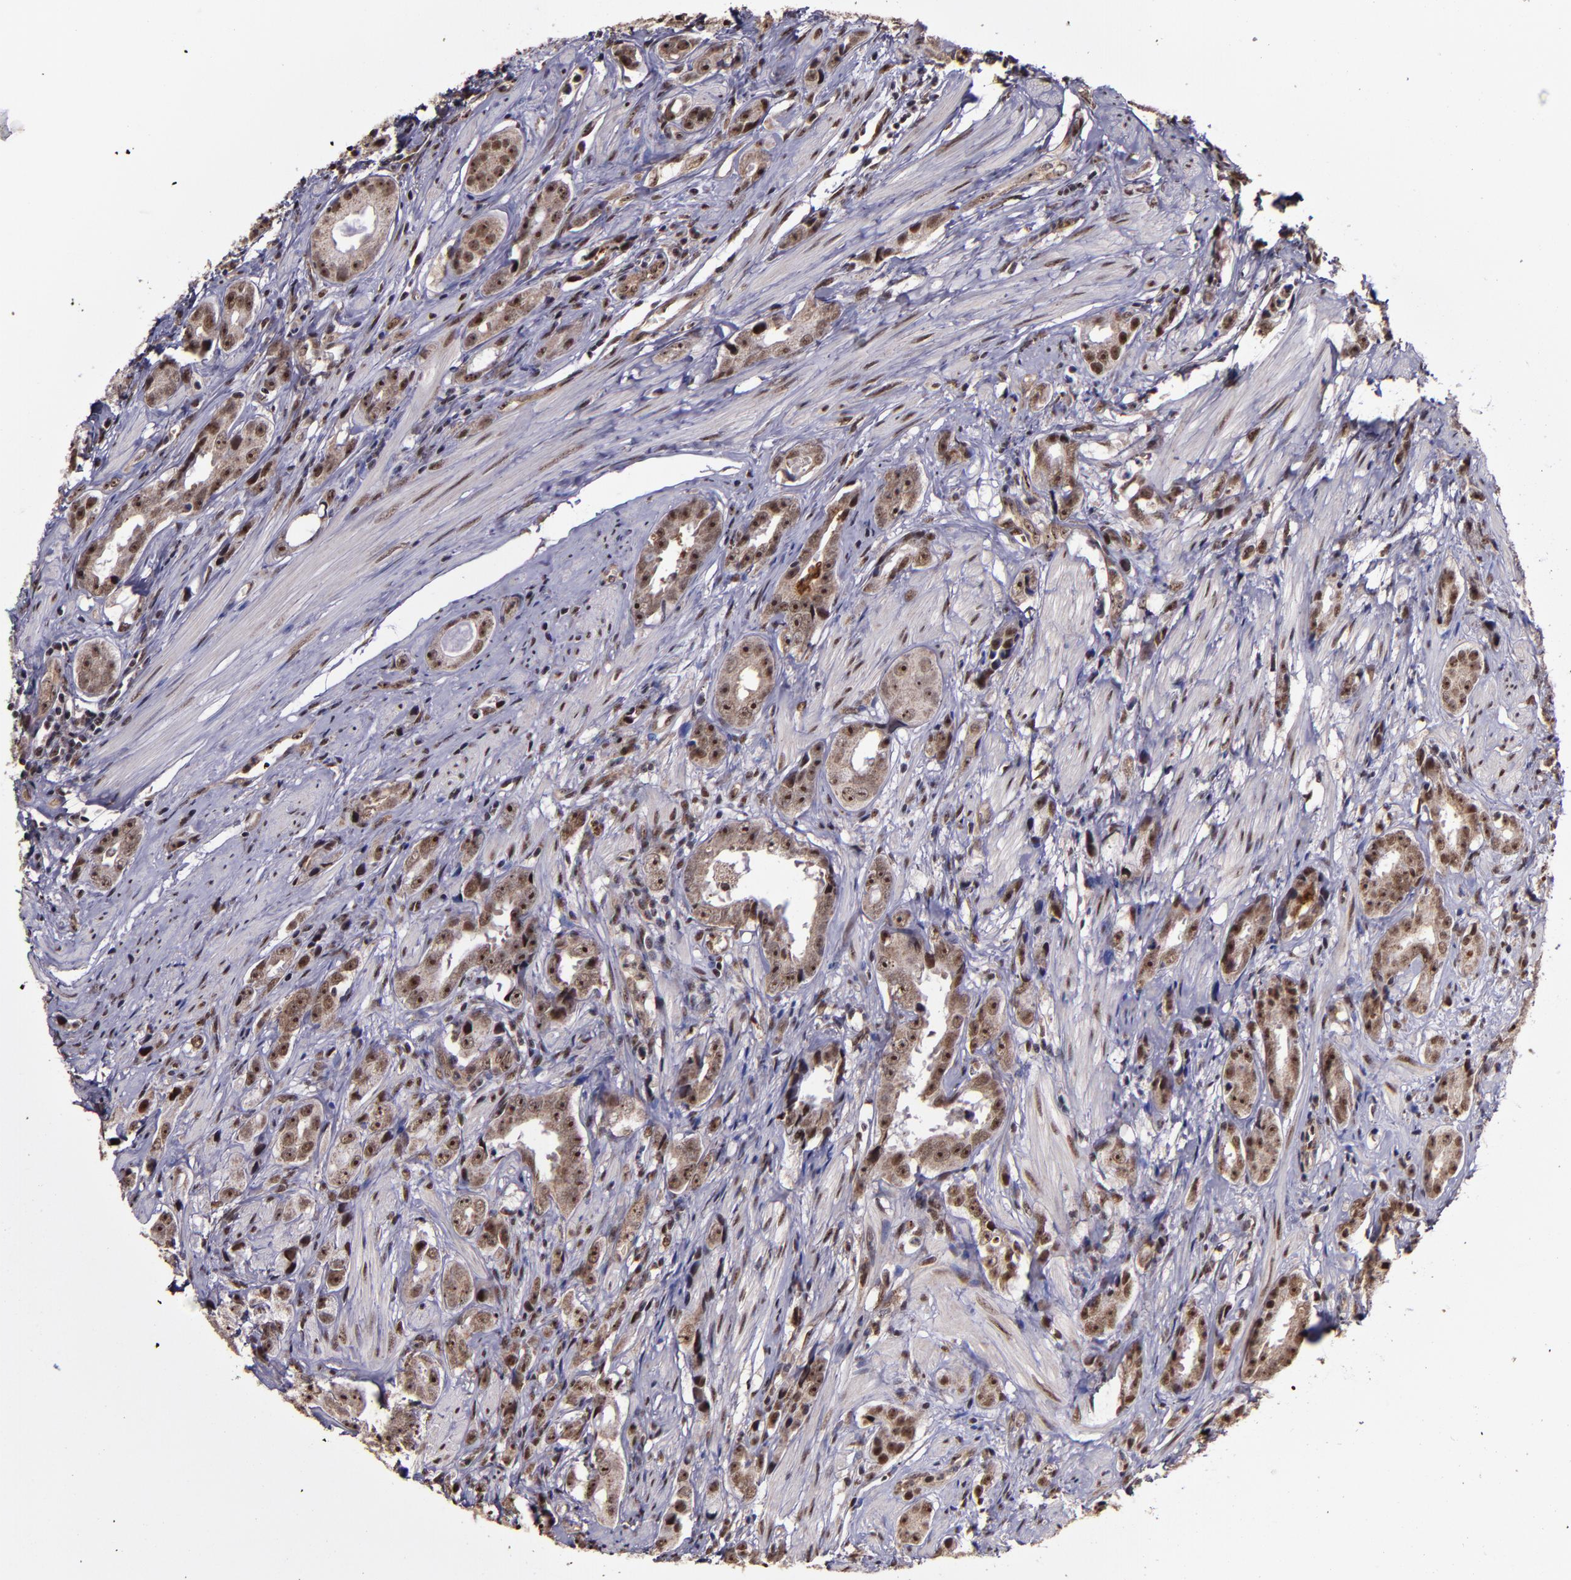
{"staining": {"intensity": "strong", "quantity": ">75%", "location": "cytoplasmic/membranous,nuclear"}, "tissue": "prostate cancer", "cell_type": "Tumor cells", "image_type": "cancer", "snomed": [{"axis": "morphology", "description": "Adenocarcinoma, Medium grade"}, {"axis": "topography", "description": "Prostate"}], "caption": "Immunohistochemical staining of prostate adenocarcinoma (medium-grade) demonstrates high levels of strong cytoplasmic/membranous and nuclear protein expression in about >75% of tumor cells.", "gene": "CECR2", "patient": {"sex": "male", "age": 53}}